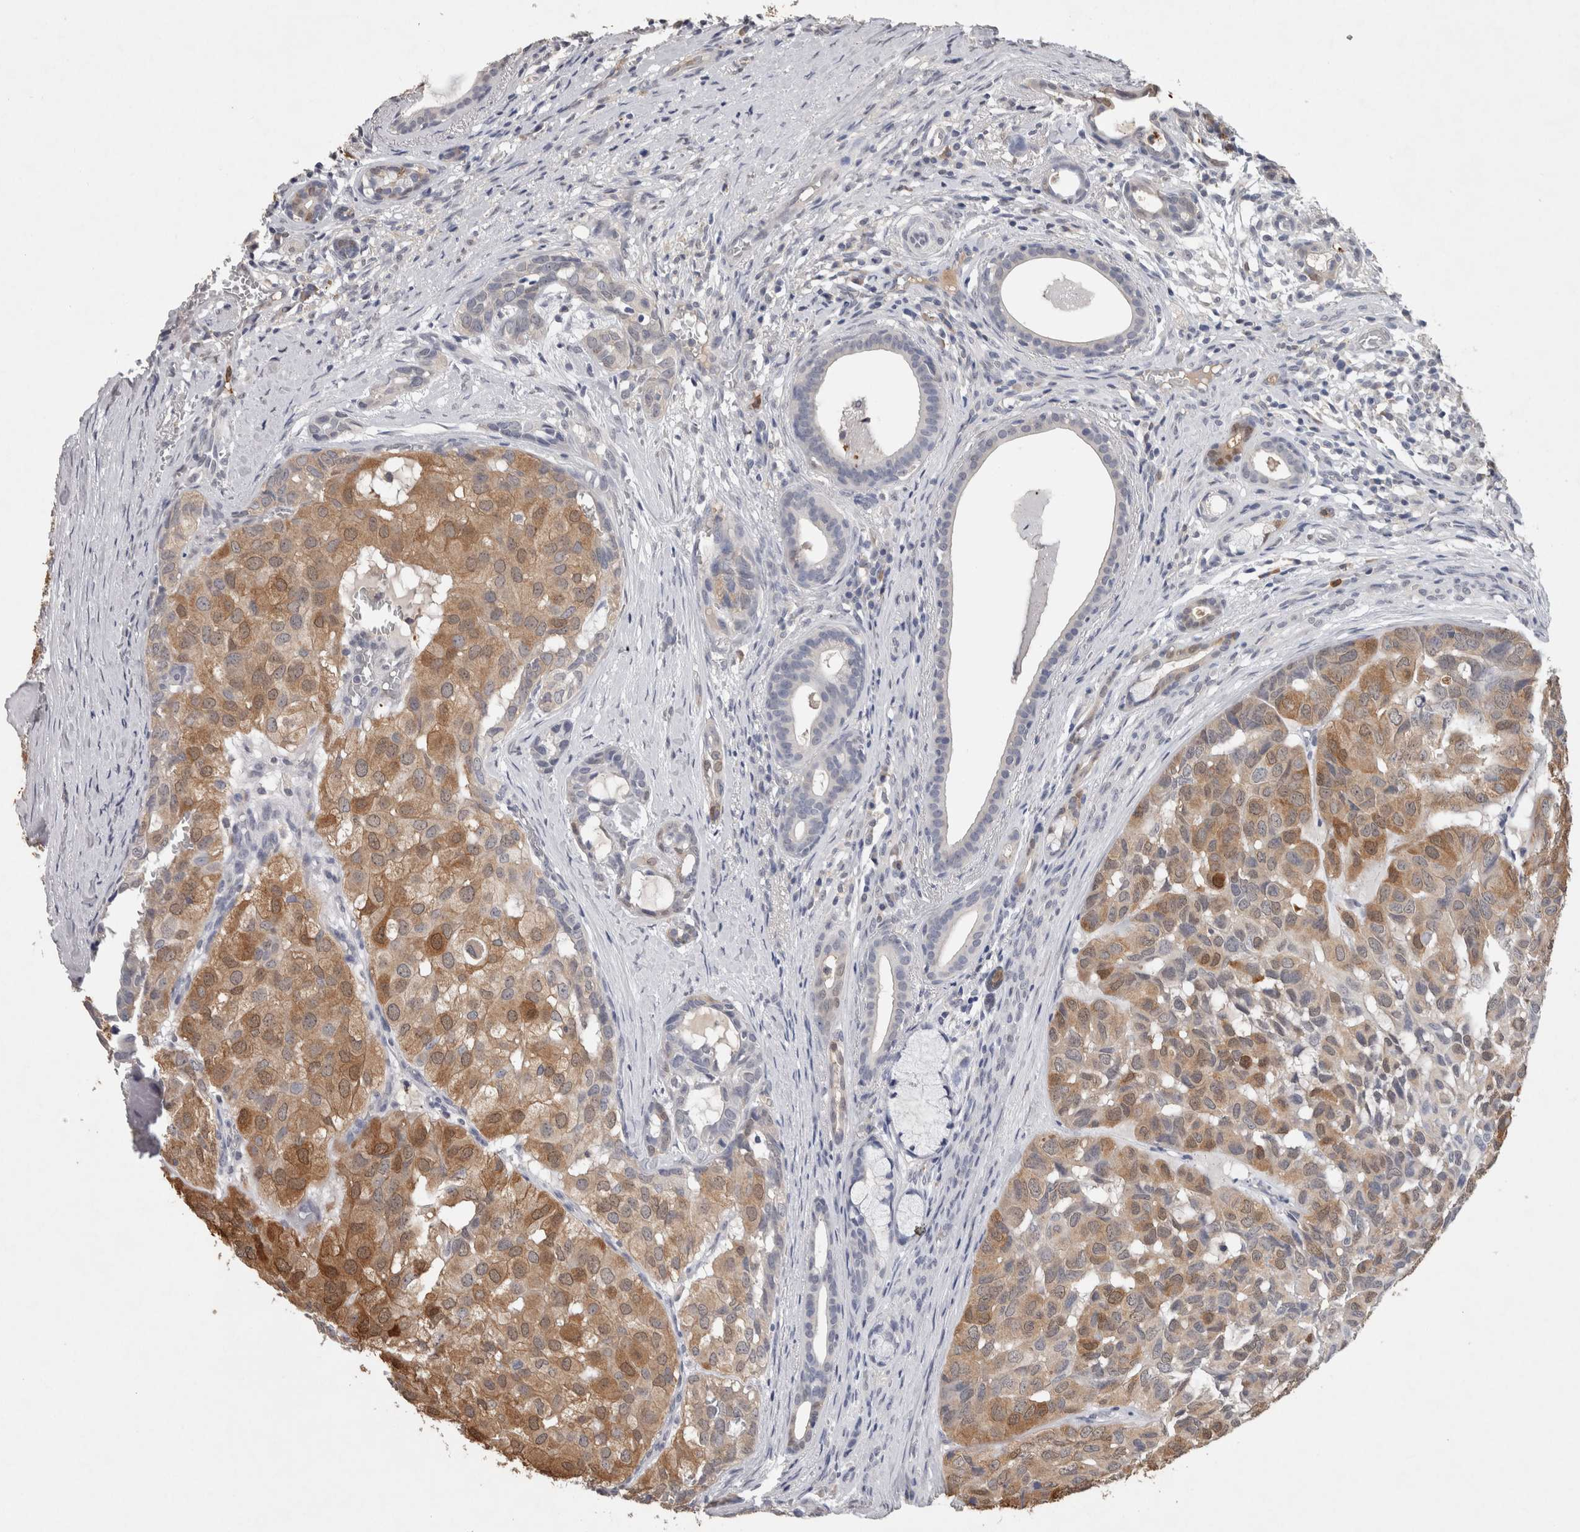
{"staining": {"intensity": "moderate", "quantity": ">75%", "location": "cytoplasmic/membranous,nuclear"}, "tissue": "head and neck cancer", "cell_type": "Tumor cells", "image_type": "cancer", "snomed": [{"axis": "morphology", "description": "Adenocarcinoma, NOS"}, {"axis": "topography", "description": "Salivary gland, NOS"}, {"axis": "topography", "description": "Head-Neck"}], "caption": "Protein analysis of adenocarcinoma (head and neck) tissue exhibits moderate cytoplasmic/membranous and nuclear expression in approximately >75% of tumor cells.", "gene": "FABP7", "patient": {"sex": "female", "age": 76}}